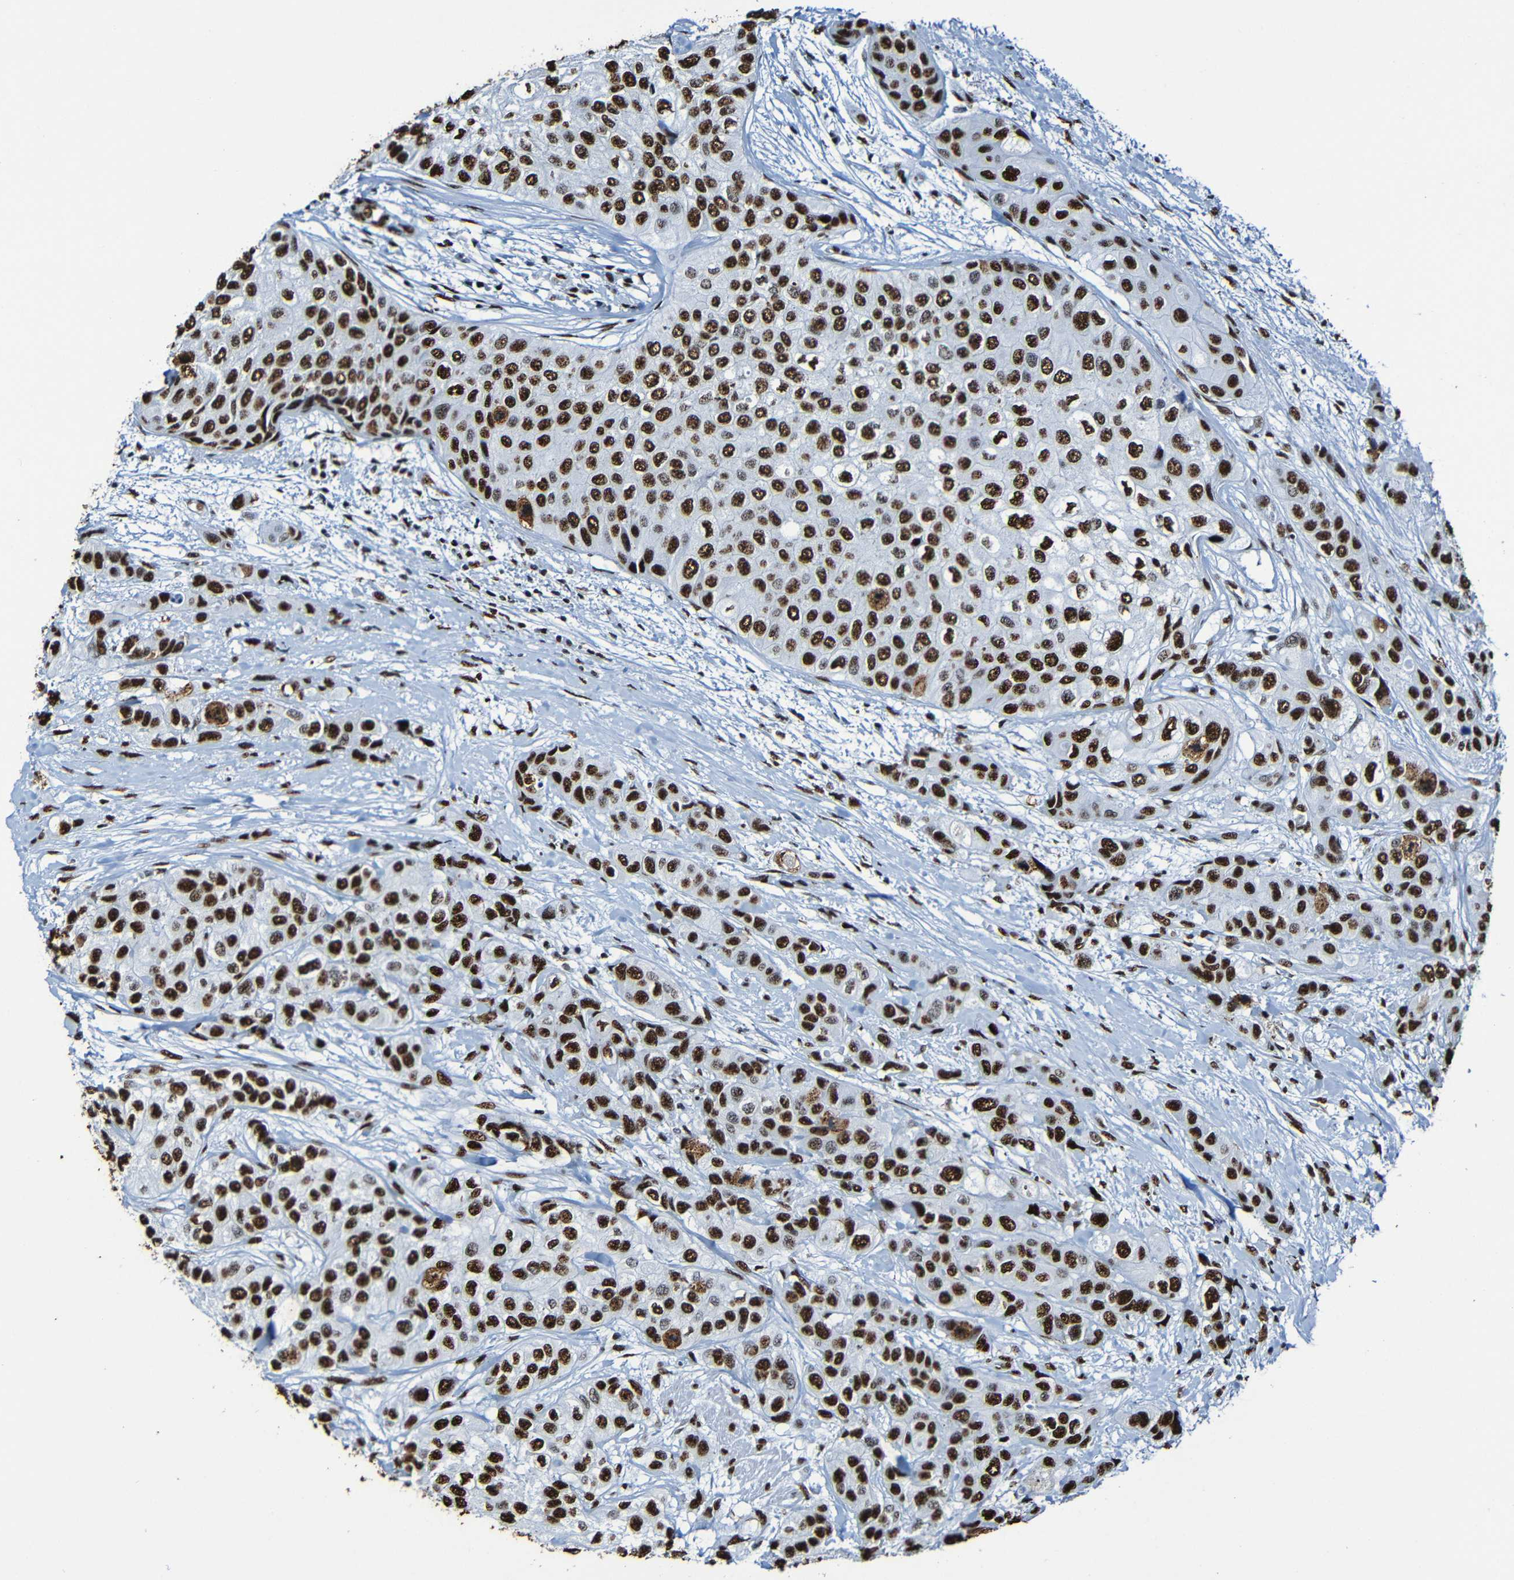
{"staining": {"intensity": "strong", "quantity": ">75%", "location": "nuclear"}, "tissue": "urothelial cancer", "cell_type": "Tumor cells", "image_type": "cancer", "snomed": [{"axis": "morphology", "description": "Urothelial carcinoma, High grade"}, {"axis": "topography", "description": "Urinary bladder"}], "caption": "Tumor cells exhibit high levels of strong nuclear positivity in approximately >75% of cells in human high-grade urothelial carcinoma.", "gene": "SRSF3", "patient": {"sex": "female", "age": 56}}